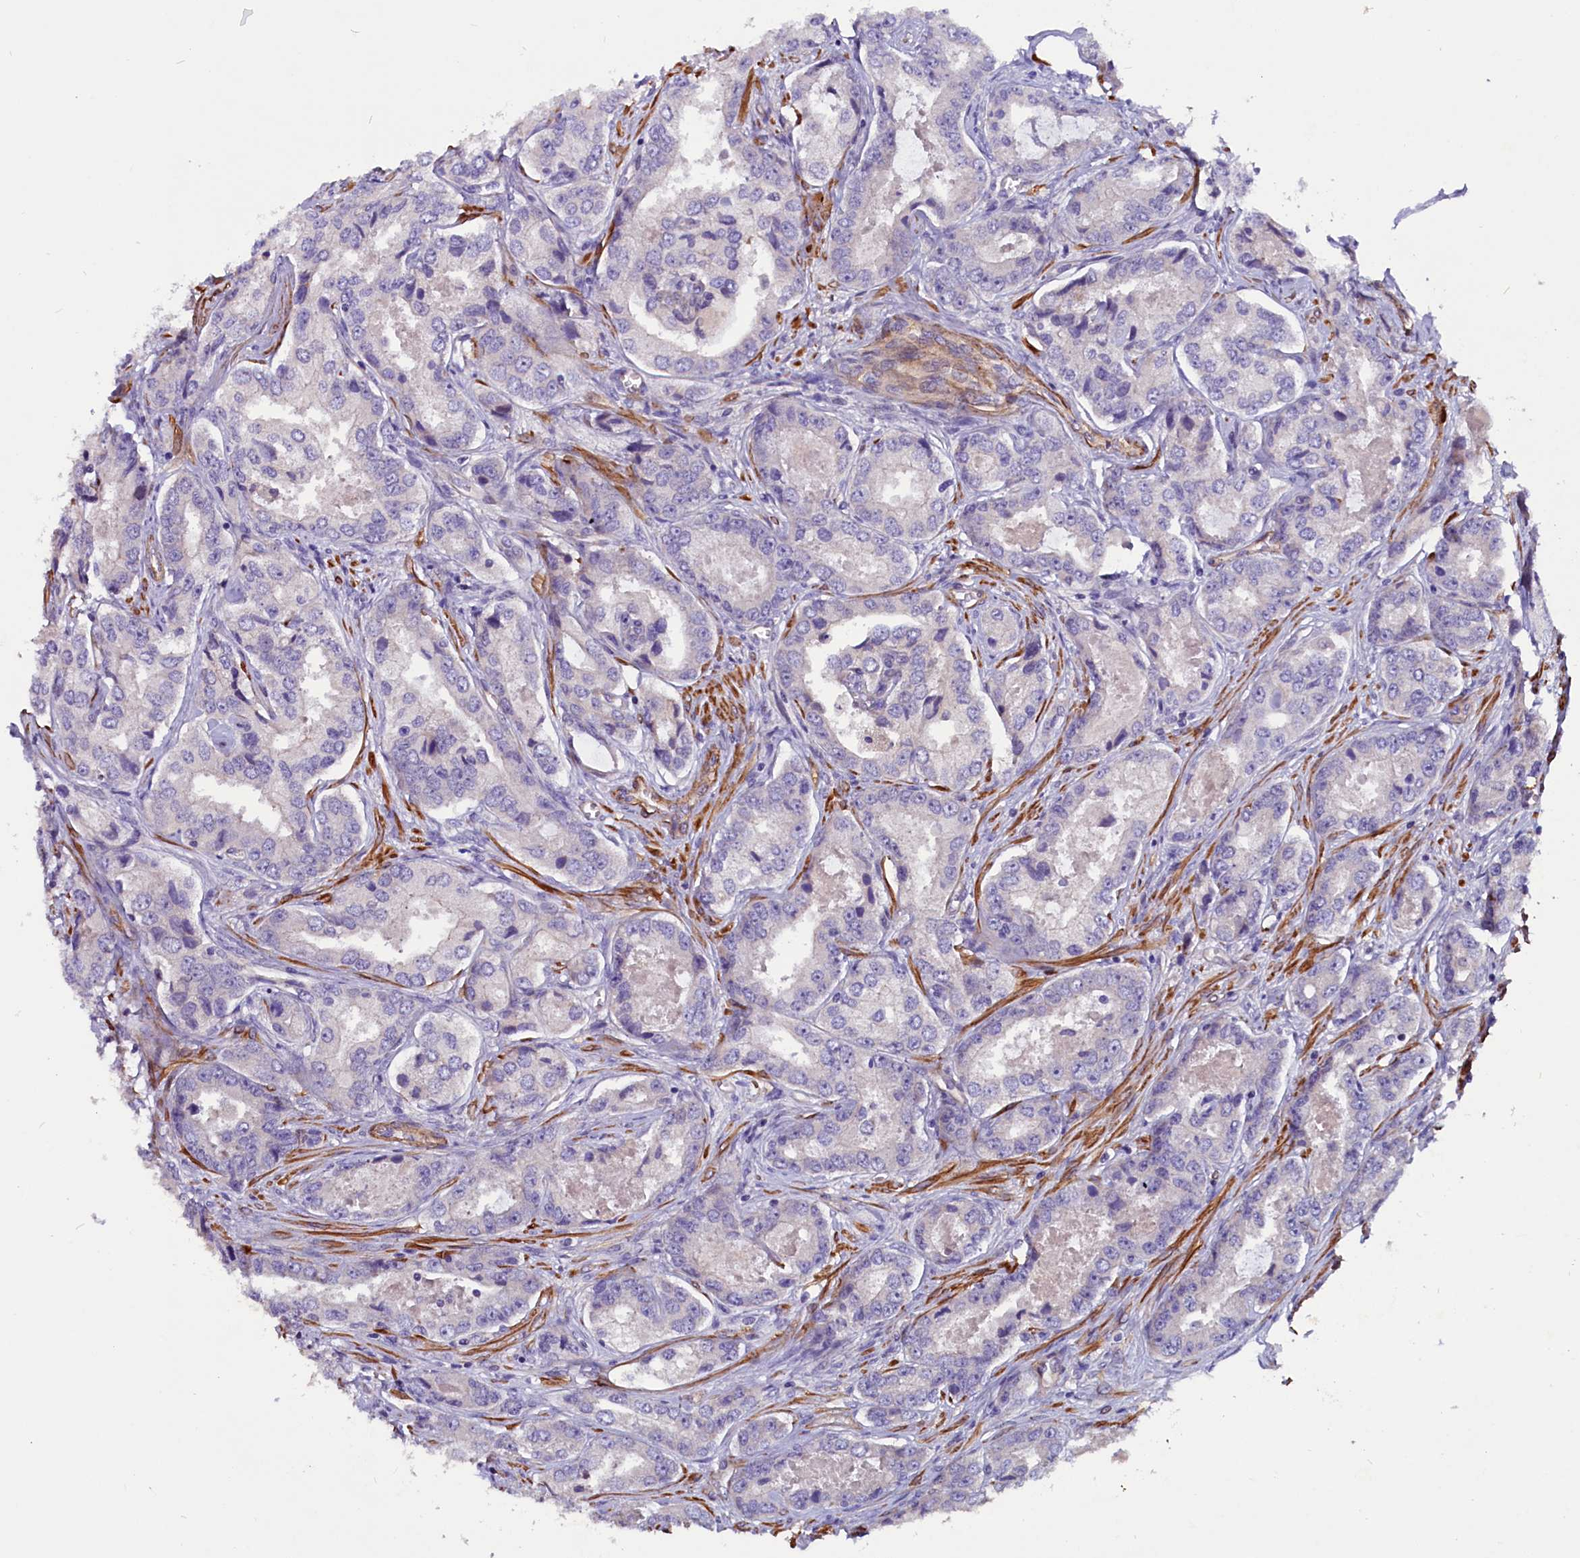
{"staining": {"intensity": "negative", "quantity": "none", "location": "none"}, "tissue": "prostate cancer", "cell_type": "Tumor cells", "image_type": "cancer", "snomed": [{"axis": "morphology", "description": "Adenocarcinoma, Low grade"}, {"axis": "topography", "description": "Prostate"}], "caption": "Tumor cells are negative for brown protein staining in adenocarcinoma (low-grade) (prostate).", "gene": "ZNF749", "patient": {"sex": "male", "age": 68}}